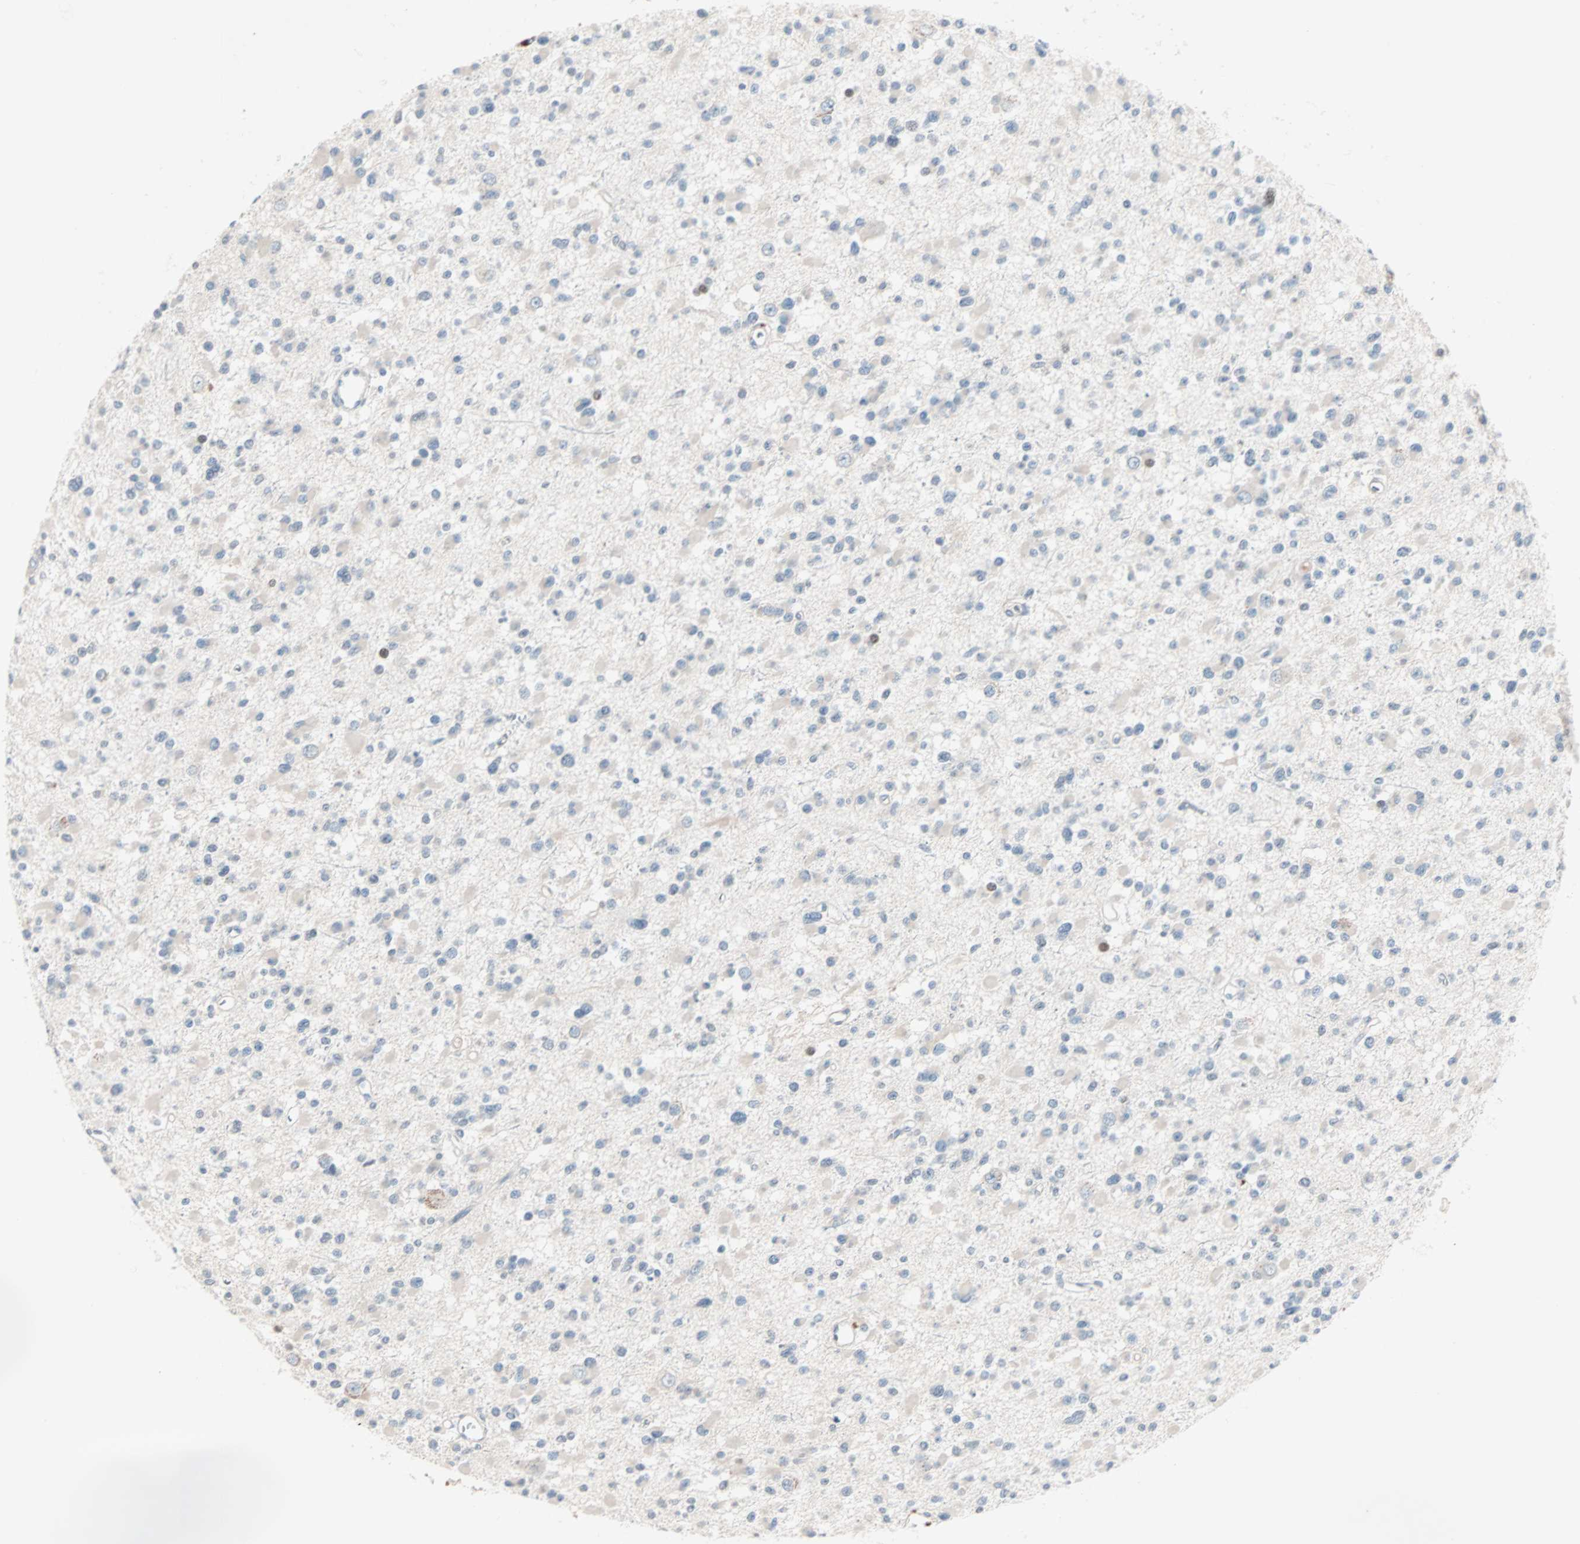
{"staining": {"intensity": "negative", "quantity": "none", "location": "none"}, "tissue": "glioma", "cell_type": "Tumor cells", "image_type": "cancer", "snomed": [{"axis": "morphology", "description": "Glioma, malignant, Low grade"}, {"axis": "topography", "description": "Brain"}], "caption": "IHC histopathology image of neoplastic tissue: glioma stained with DAB exhibits no significant protein positivity in tumor cells. Nuclei are stained in blue.", "gene": "CCNE2", "patient": {"sex": "female", "age": 22}}